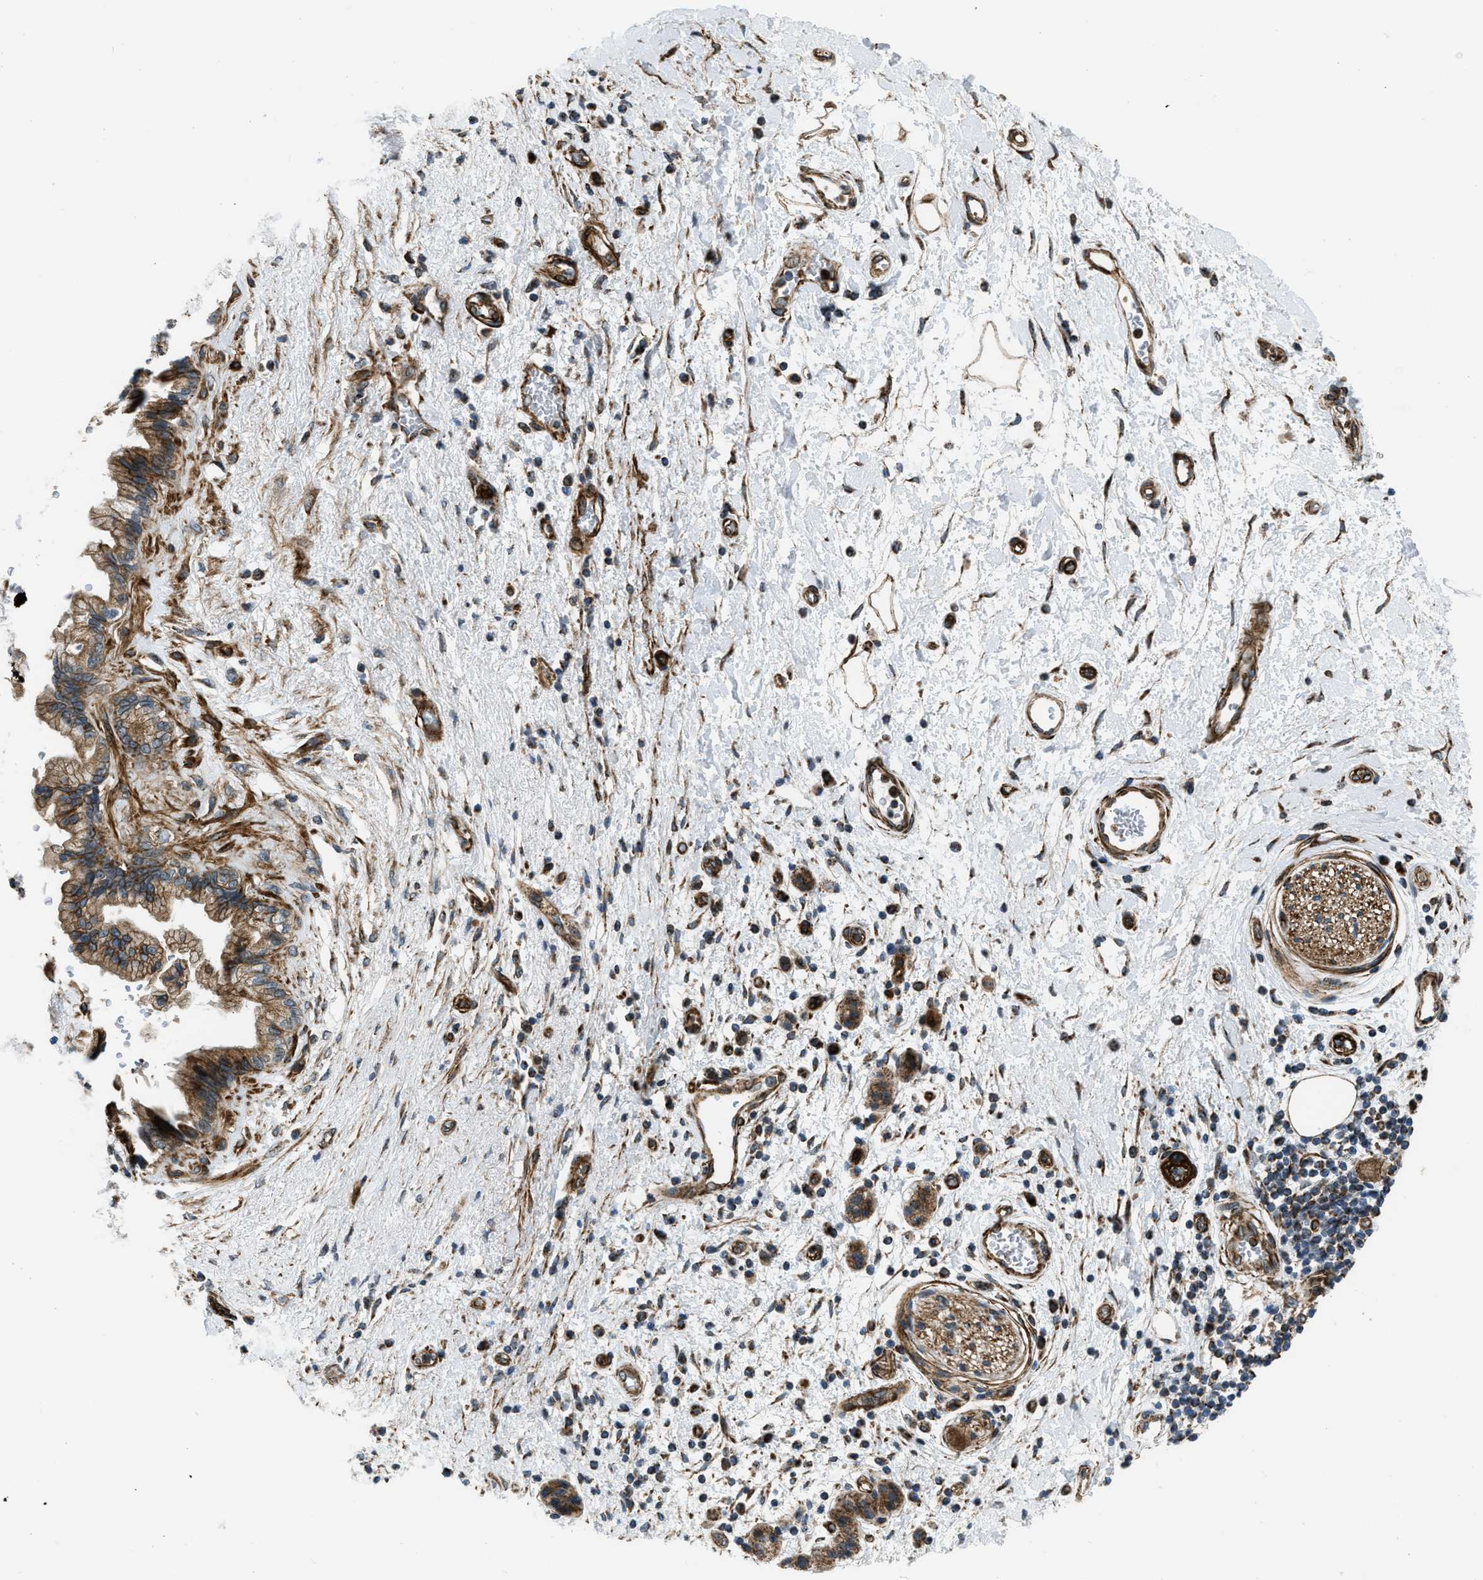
{"staining": {"intensity": "moderate", "quantity": ">75%", "location": "cytoplasmic/membranous"}, "tissue": "pancreatic cancer", "cell_type": "Tumor cells", "image_type": "cancer", "snomed": [{"axis": "morphology", "description": "Adenocarcinoma, NOS"}, {"axis": "topography", "description": "Pancreas"}], "caption": "IHC image of neoplastic tissue: human pancreatic cancer stained using IHC demonstrates medium levels of moderate protein expression localized specifically in the cytoplasmic/membranous of tumor cells, appearing as a cytoplasmic/membranous brown color.", "gene": "GSDME", "patient": {"sex": "female", "age": 60}}